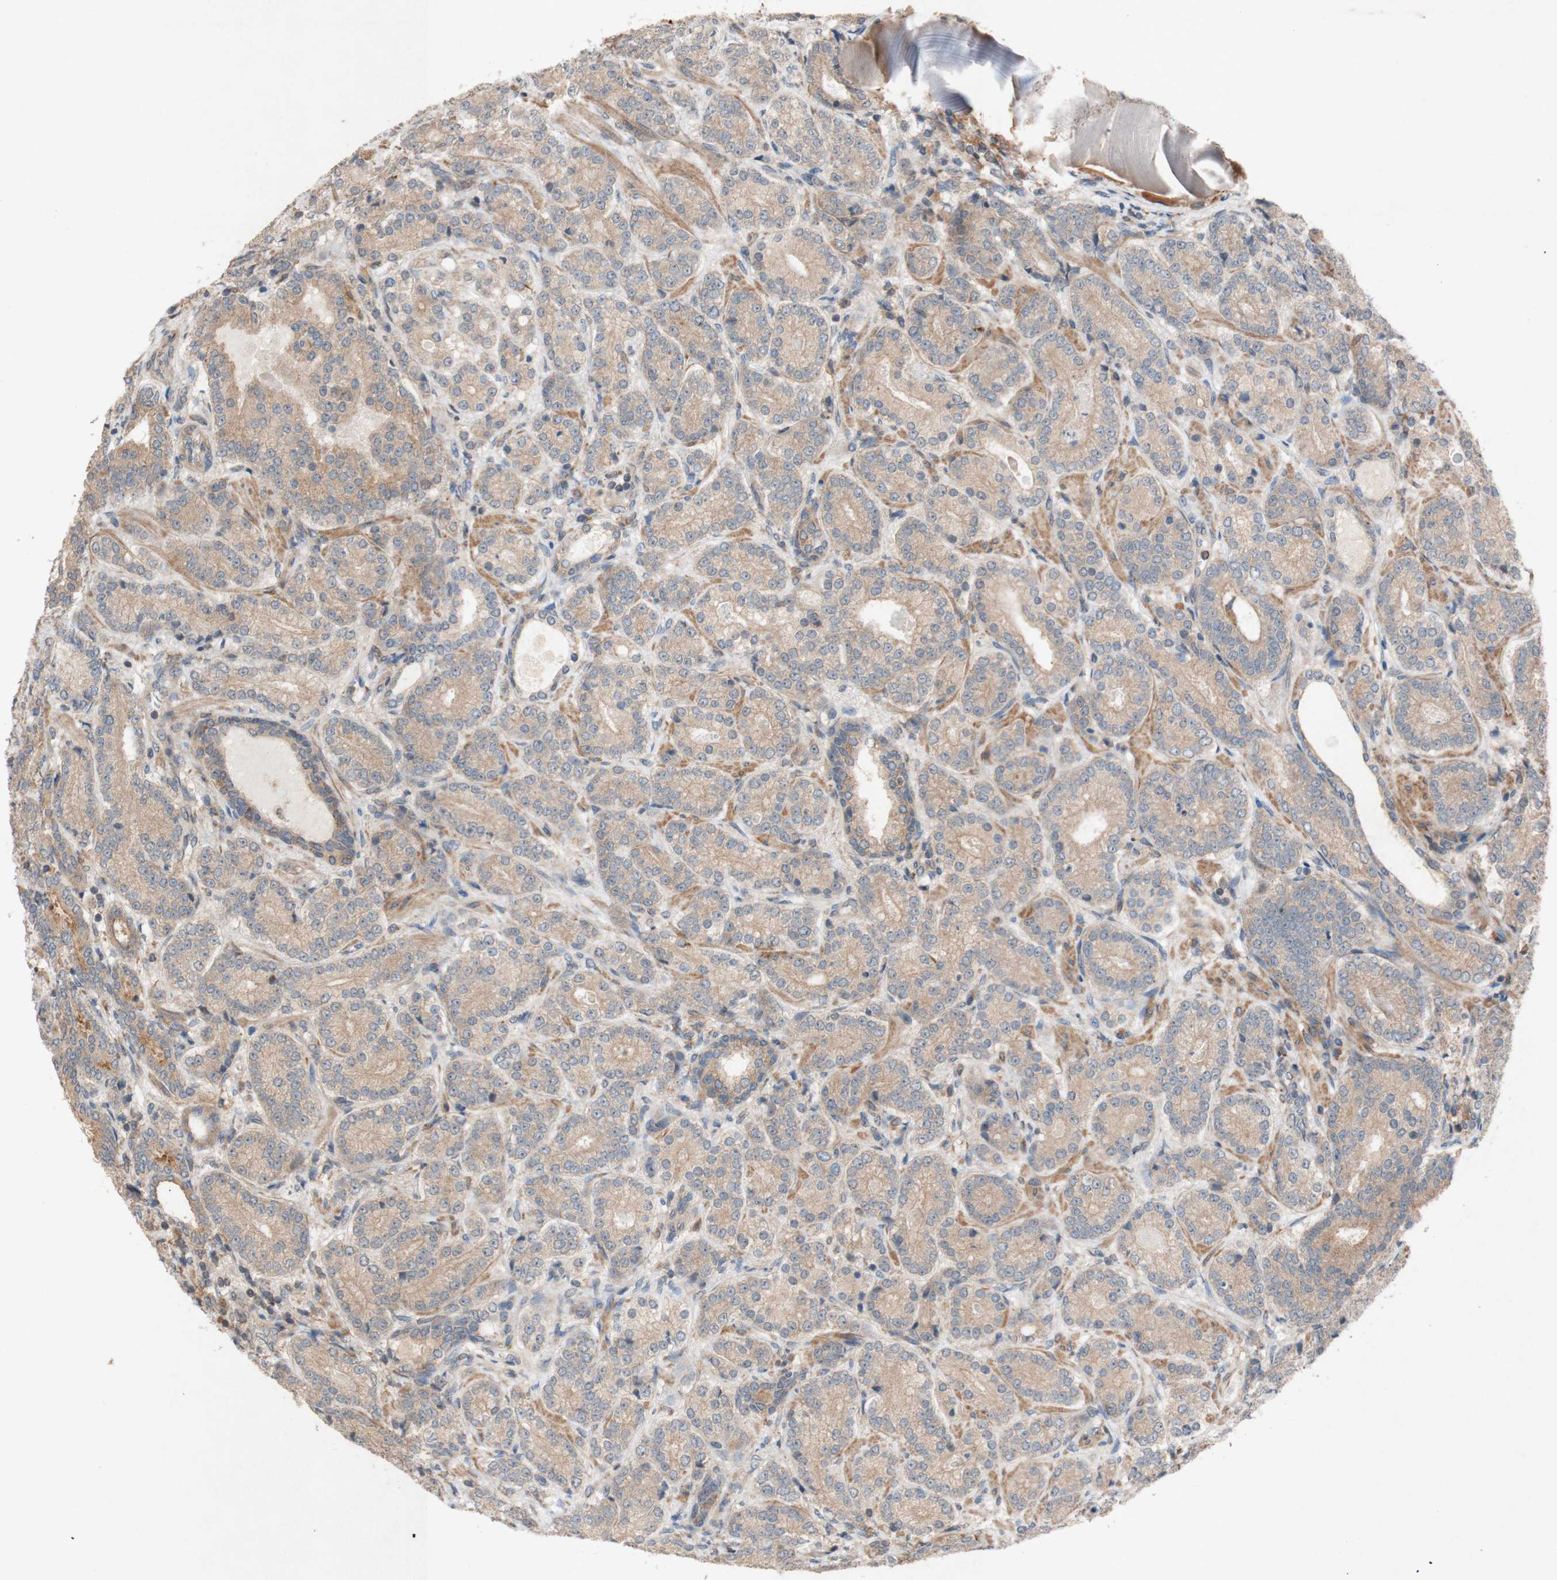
{"staining": {"intensity": "weak", "quantity": ">75%", "location": "cytoplasmic/membranous"}, "tissue": "prostate cancer", "cell_type": "Tumor cells", "image_type": "cancer", "snomed": [{"axis": "morphology", "description": "Adenocarcinoma, High grade"}, {"axis": "topography", "description": "Prostate"}], "caption": "This is a histology image of IHC staining of prostate adenocarcinoma (high-grade), which shows weak expression in the cytoplasmic/membranous of tumor cells.", "gene": "ATP6V1F", "patient": {"sex": "male", "age": 61}}